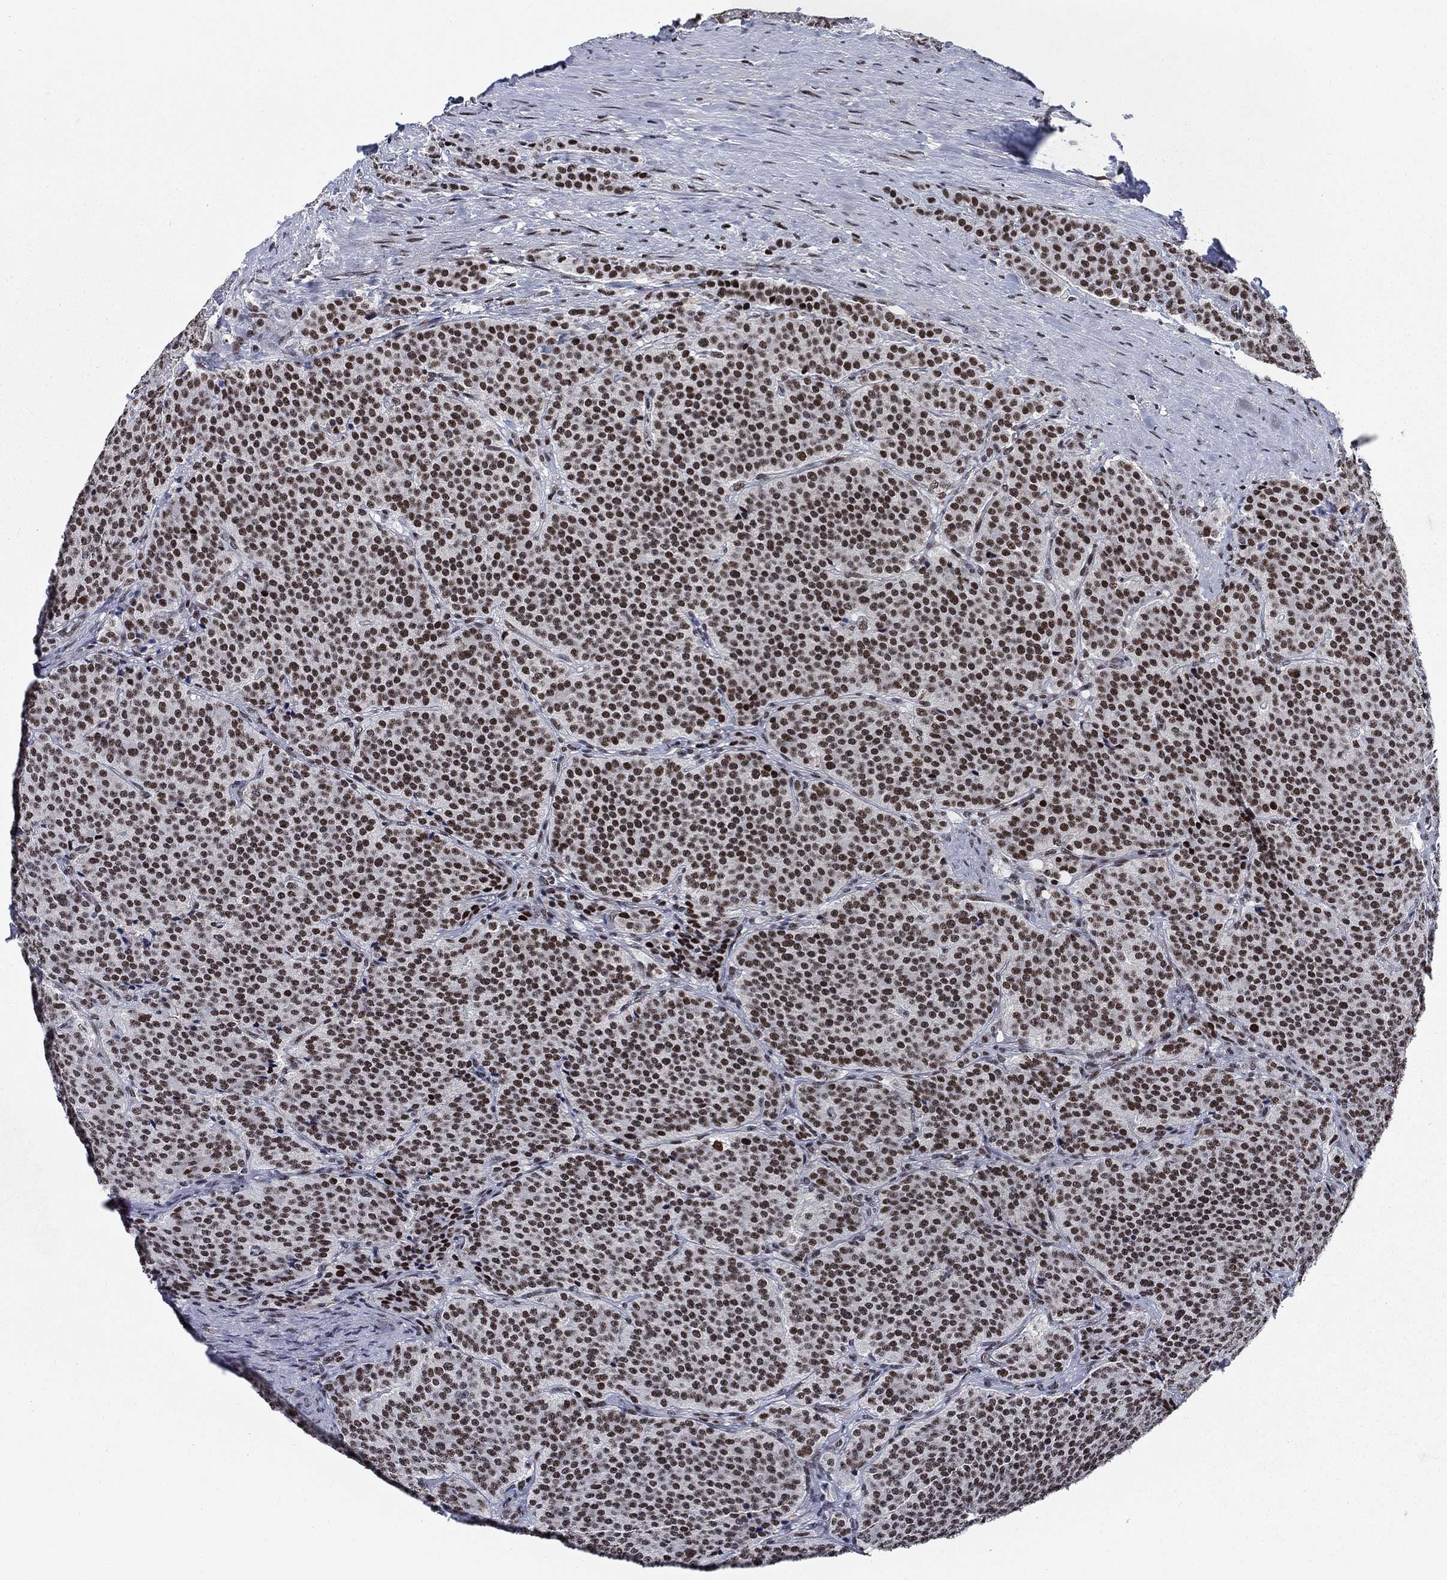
{"staining": {"intensity": "moderate", "quantity": ">75%", "location": "nuclear"}, "tissue": "carcinoid", "cell_type": "Tumor cells", "image_type": "cancer", "snomed": [{"axis": "morphology", "description": "Carcinoid, malignant, NOS"}, {"axis": "topography", "description": "Small intestine"}], "caption": "Immunohistochemical staining of human carcinoid (malignant) displays medium levels of moderate nuclear positivity in about >75% of tumor cells.", "gene": "RPRD1B", "patient": {"sex": "female", "age": 58}}